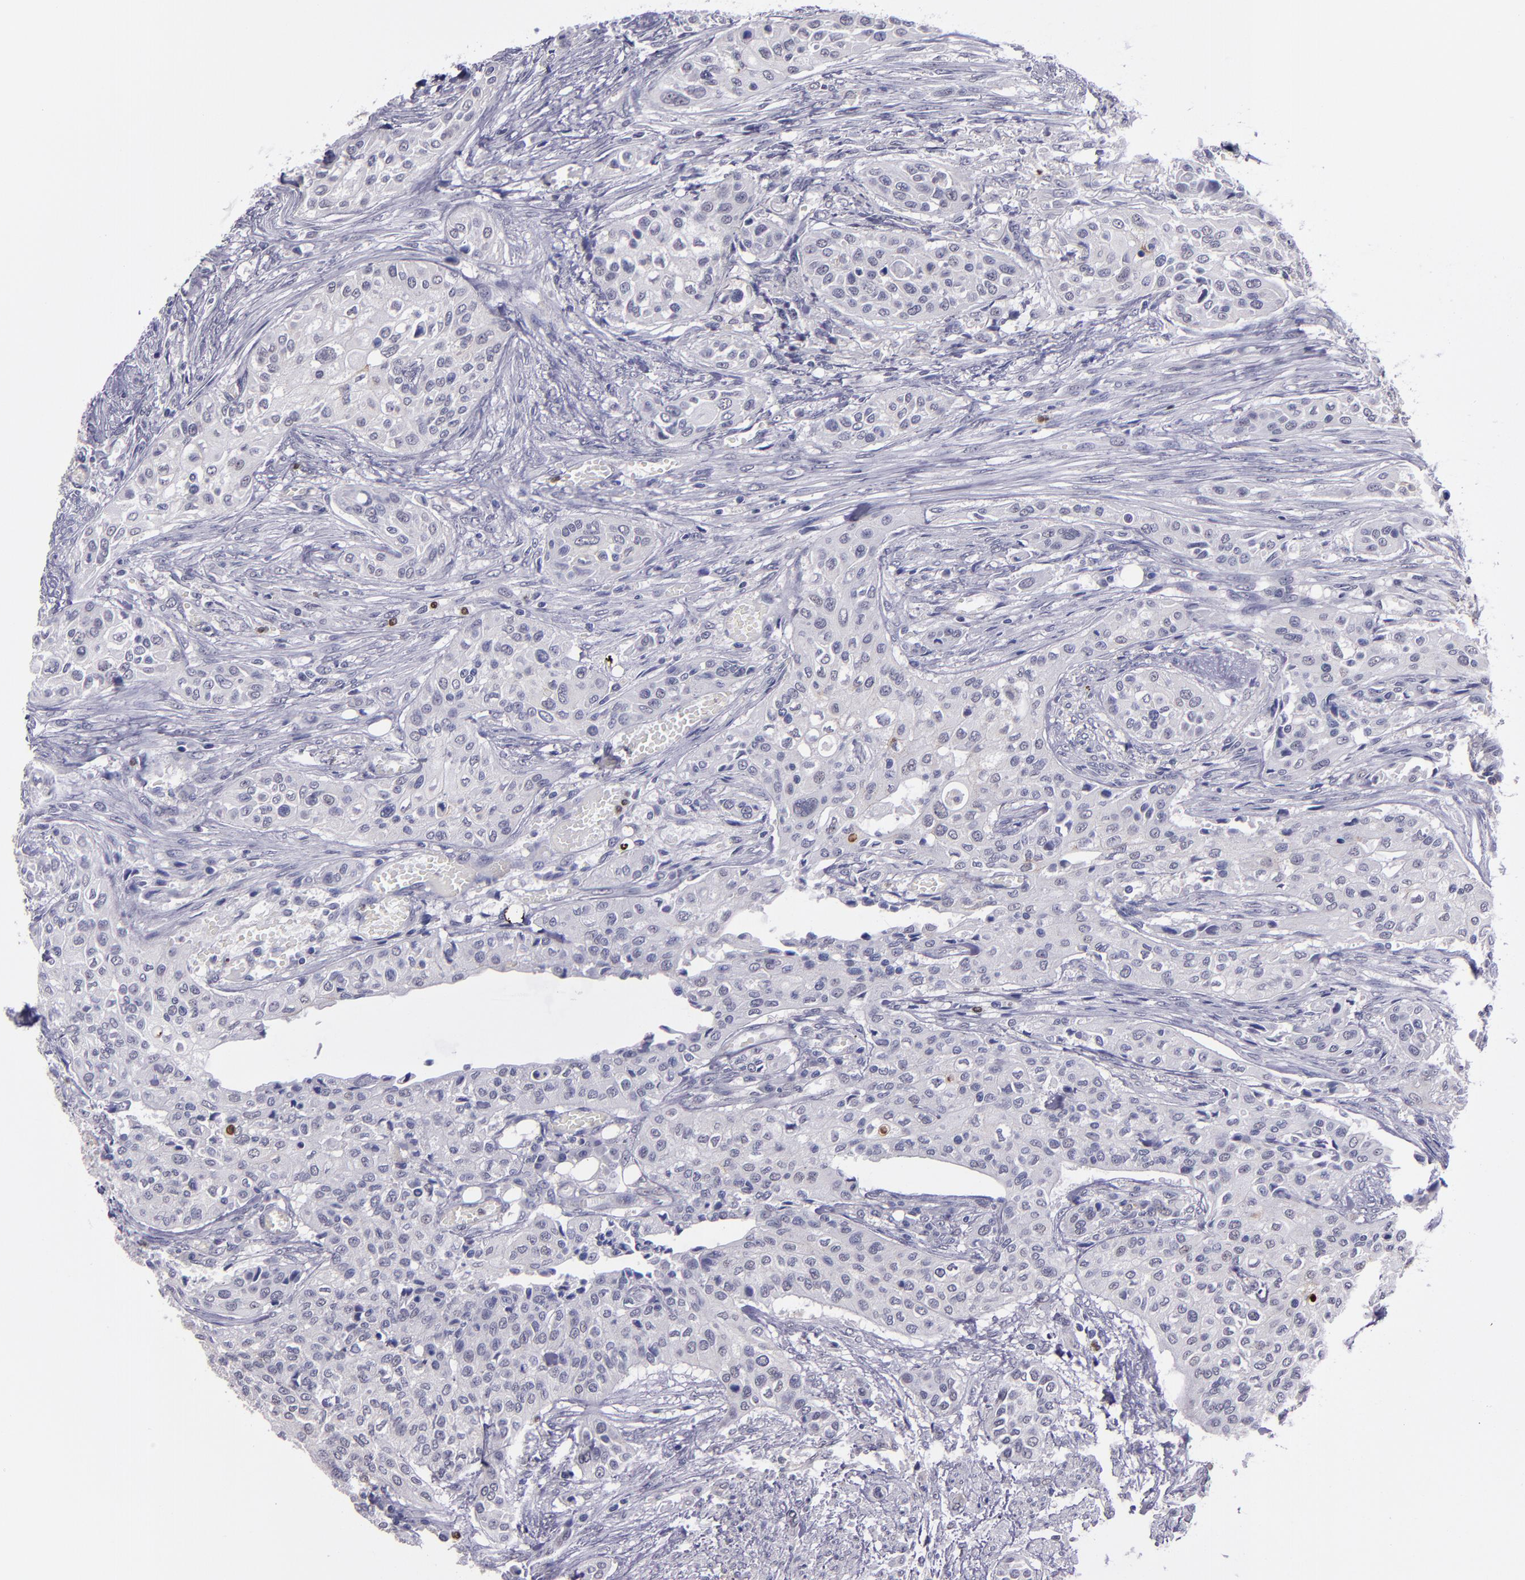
{"staining": {"intensity": "negative", "quantity": "none", "location": "none"}, "tissue": "urothelial cancer", "cell_type": "Tumor cells", "image_type": "cancer", "snomed": [{"axis": "morphology", "description": "Urothelial carcinoma, High grade"}, {"axis": "topography", "description": "Urinary bladder"}], "caption": "An immunohistochemistry (IHC) micrograph of urothelial cancer is shown. There is no staining in tumor cells of urothelial cancer.", "gene": "CEBPE", "patient": {"sex": "male", "age": 74}}